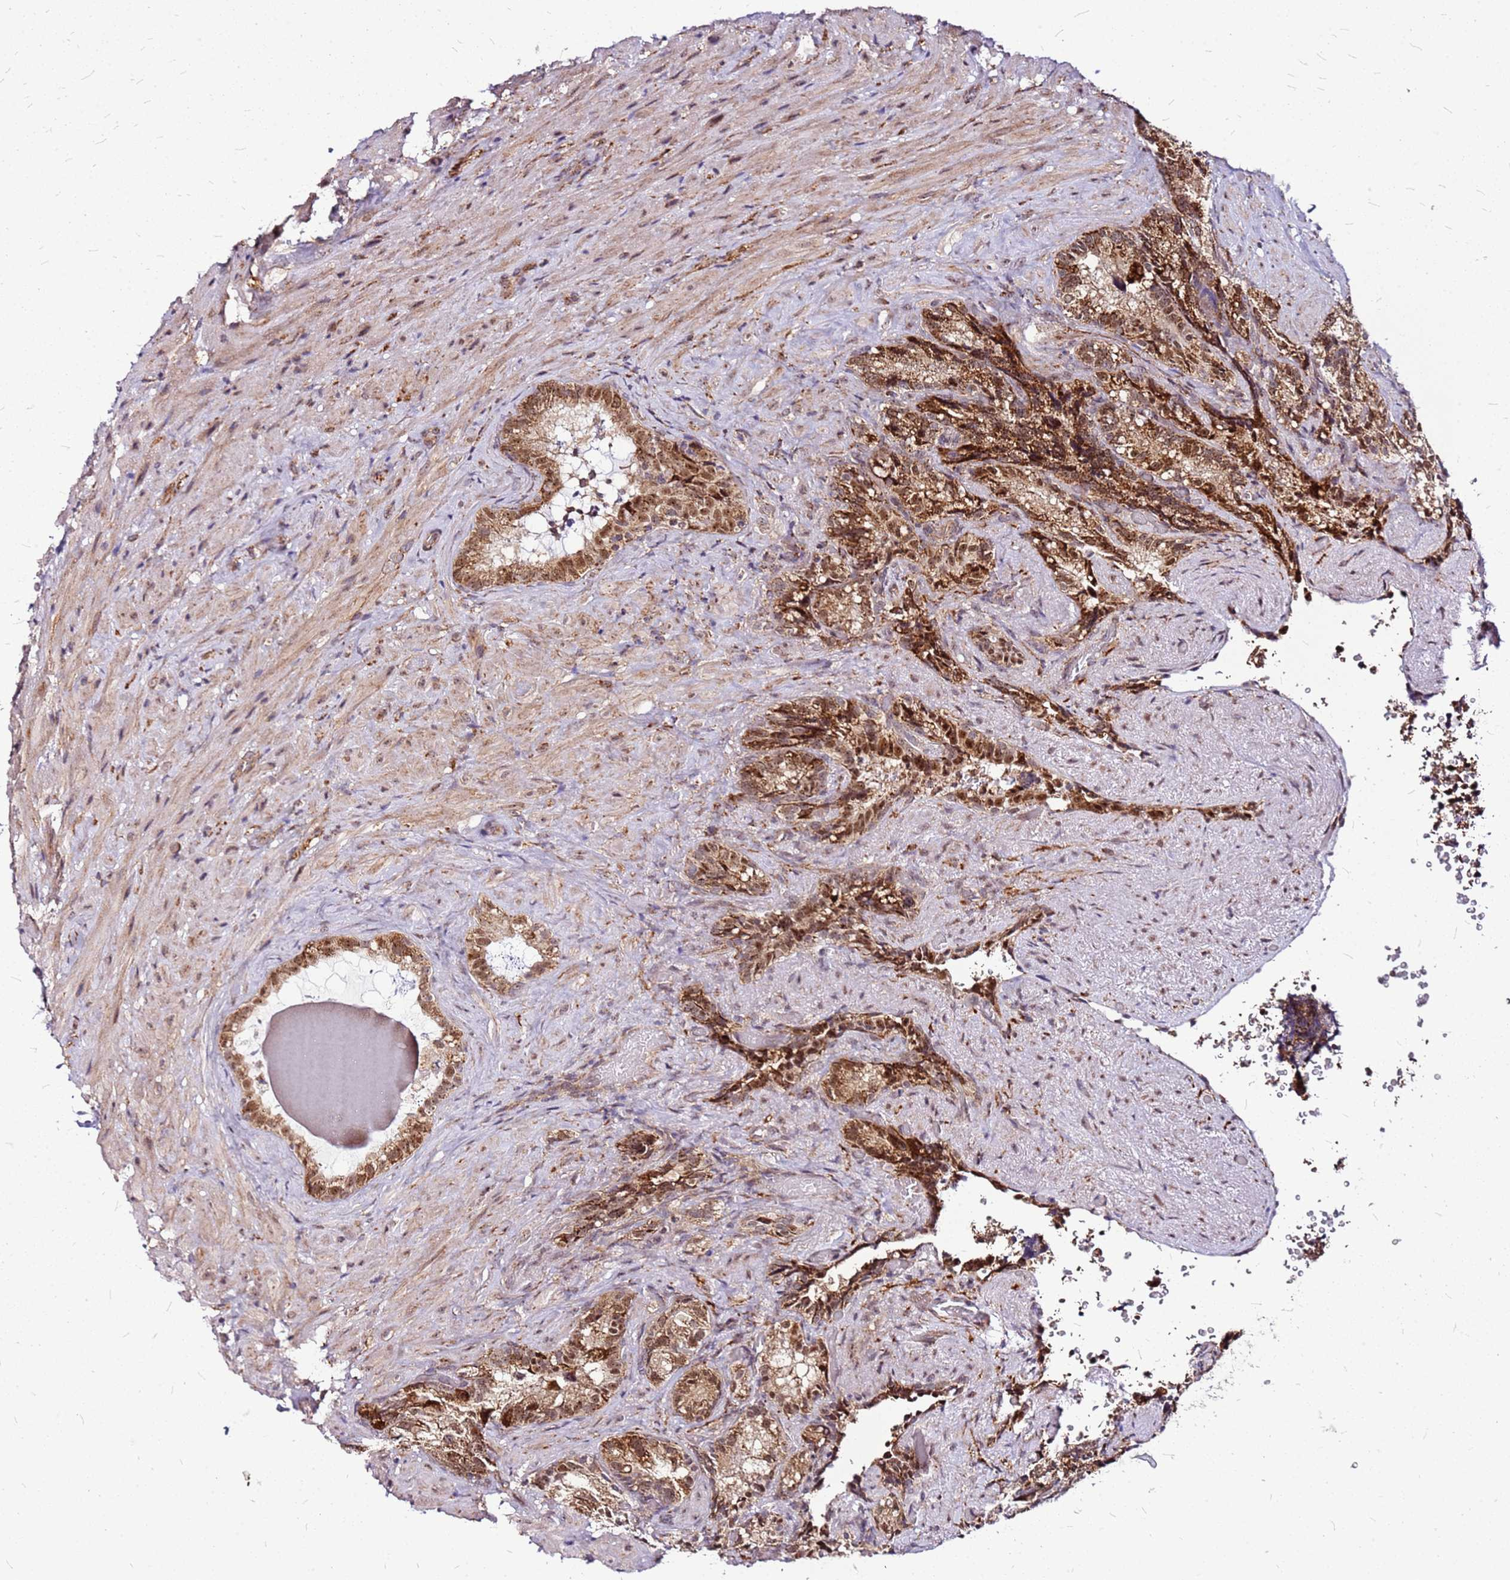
{"staining": {"intensity": "moderate", "quantity": ">75%", "location": "cytoplasmic/membranous,nuclear"}, "tissue": "seminal vesicle", "cell_type": "Glandular cells", "image_type": "normal", "snomed": [{"axis": "morphology", "description": "Normal tissue, NOS"}, {"axis": "topography", "description": "Seminal veicle"}], "caption": "DAB immunohistochemical staining of benign human seminal vesicle exhibits moderate cytoplasmic/membranous,nuclear protein positivity in approximately >75% of glandular cells.", "gene": "OR51T1", "patient": {"sex": "male", "age": 62}}